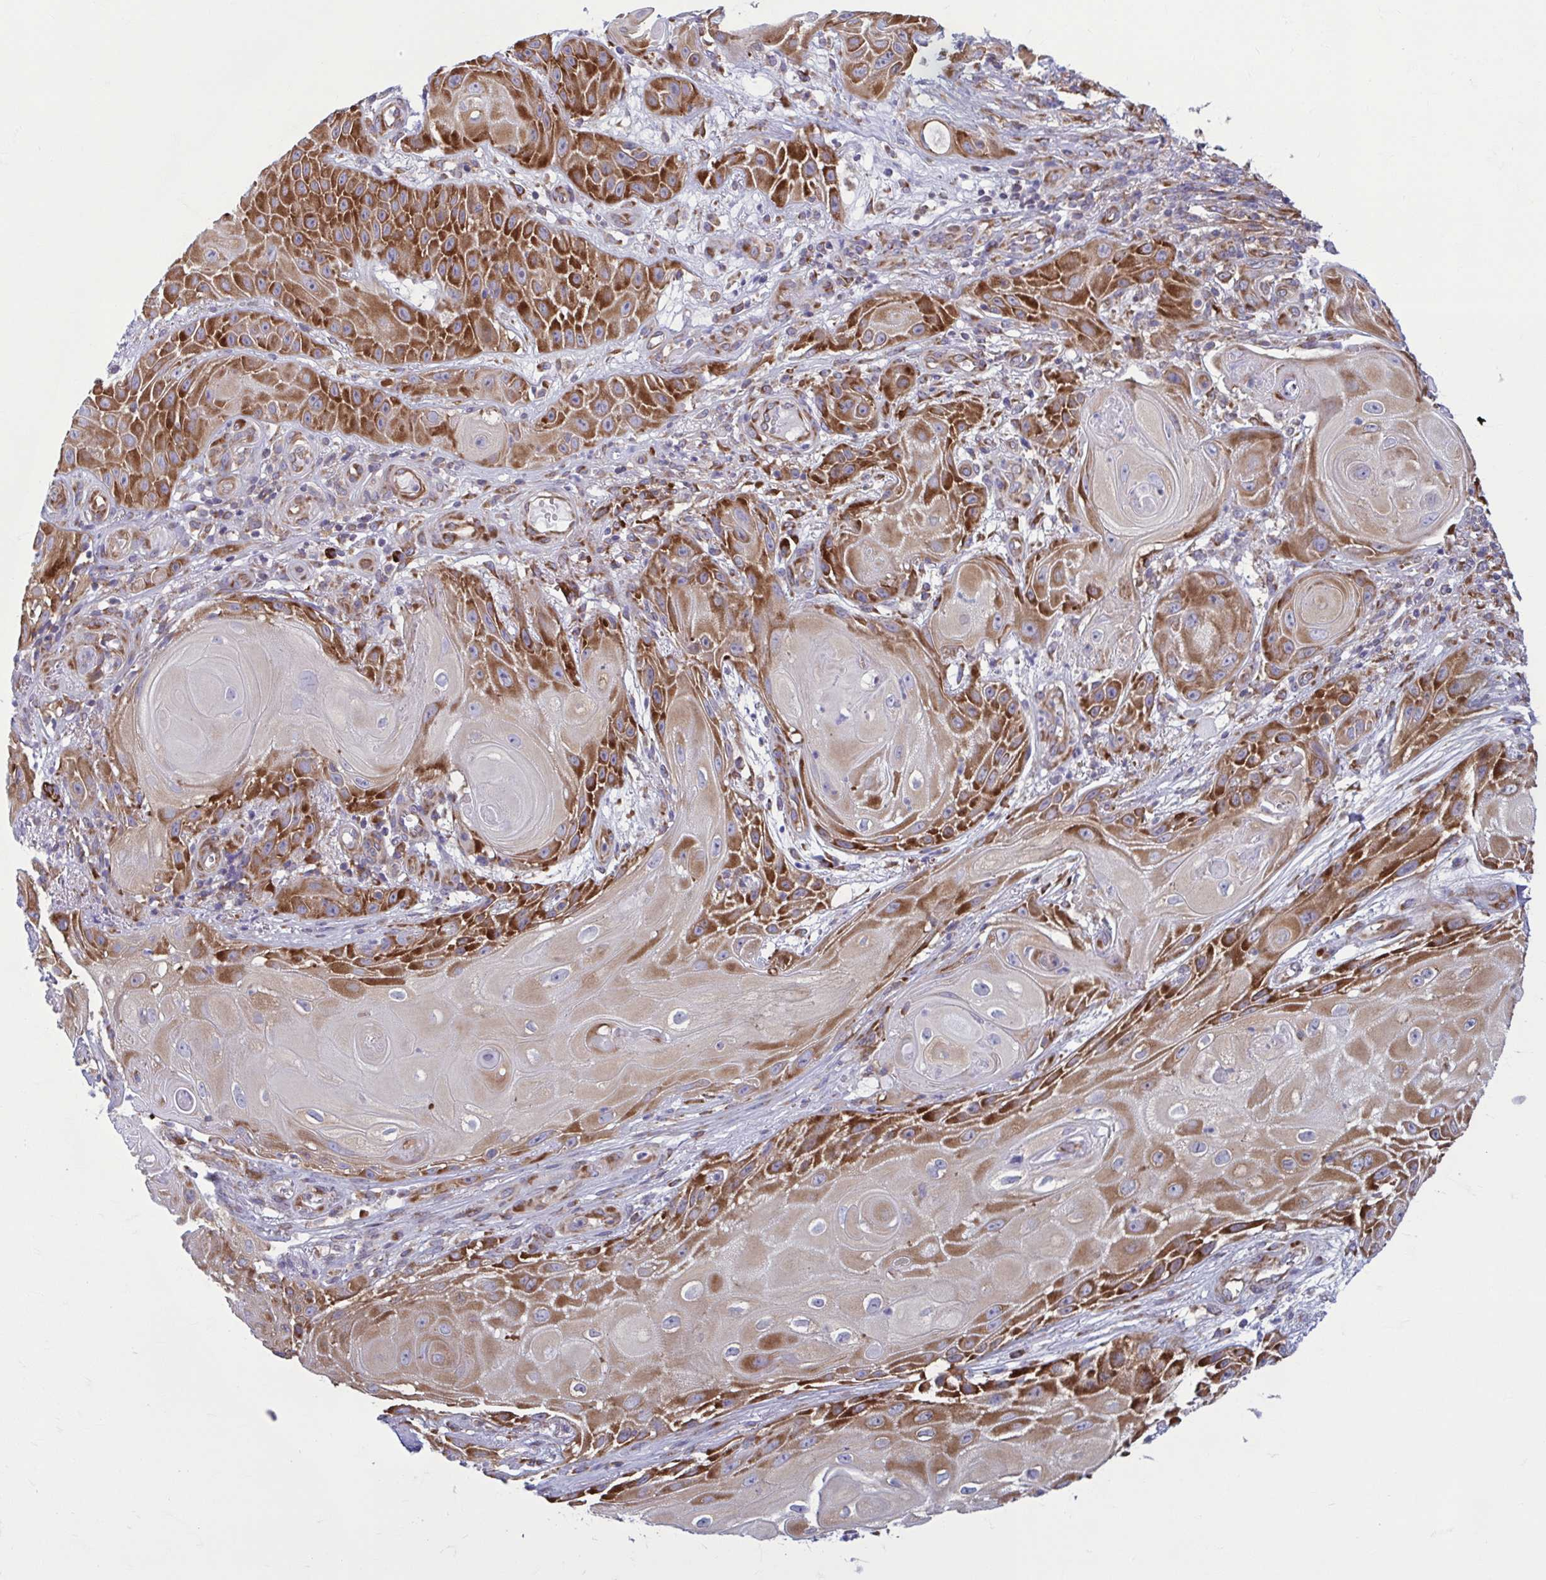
{"staining": {"intensity": "strong", "quantity": ">75%", "location": "cytoplasmic/membranous"}, "tissue": "skin cancer", "cell_type": "Tumor cells", "image_type": "cancer", "snomed": [{"axis": "morphology", "description": "Squamous cell carcinoma, NOS"}, {"axis": "topography", "description": "Skin"}], "caption": "Skin cancer tissue reveals strong cytoplasmic/membranous staining in approximately >75% of tumor cells", "gene": "RPS16", "patient": {"sex": "male", "age": 62}}